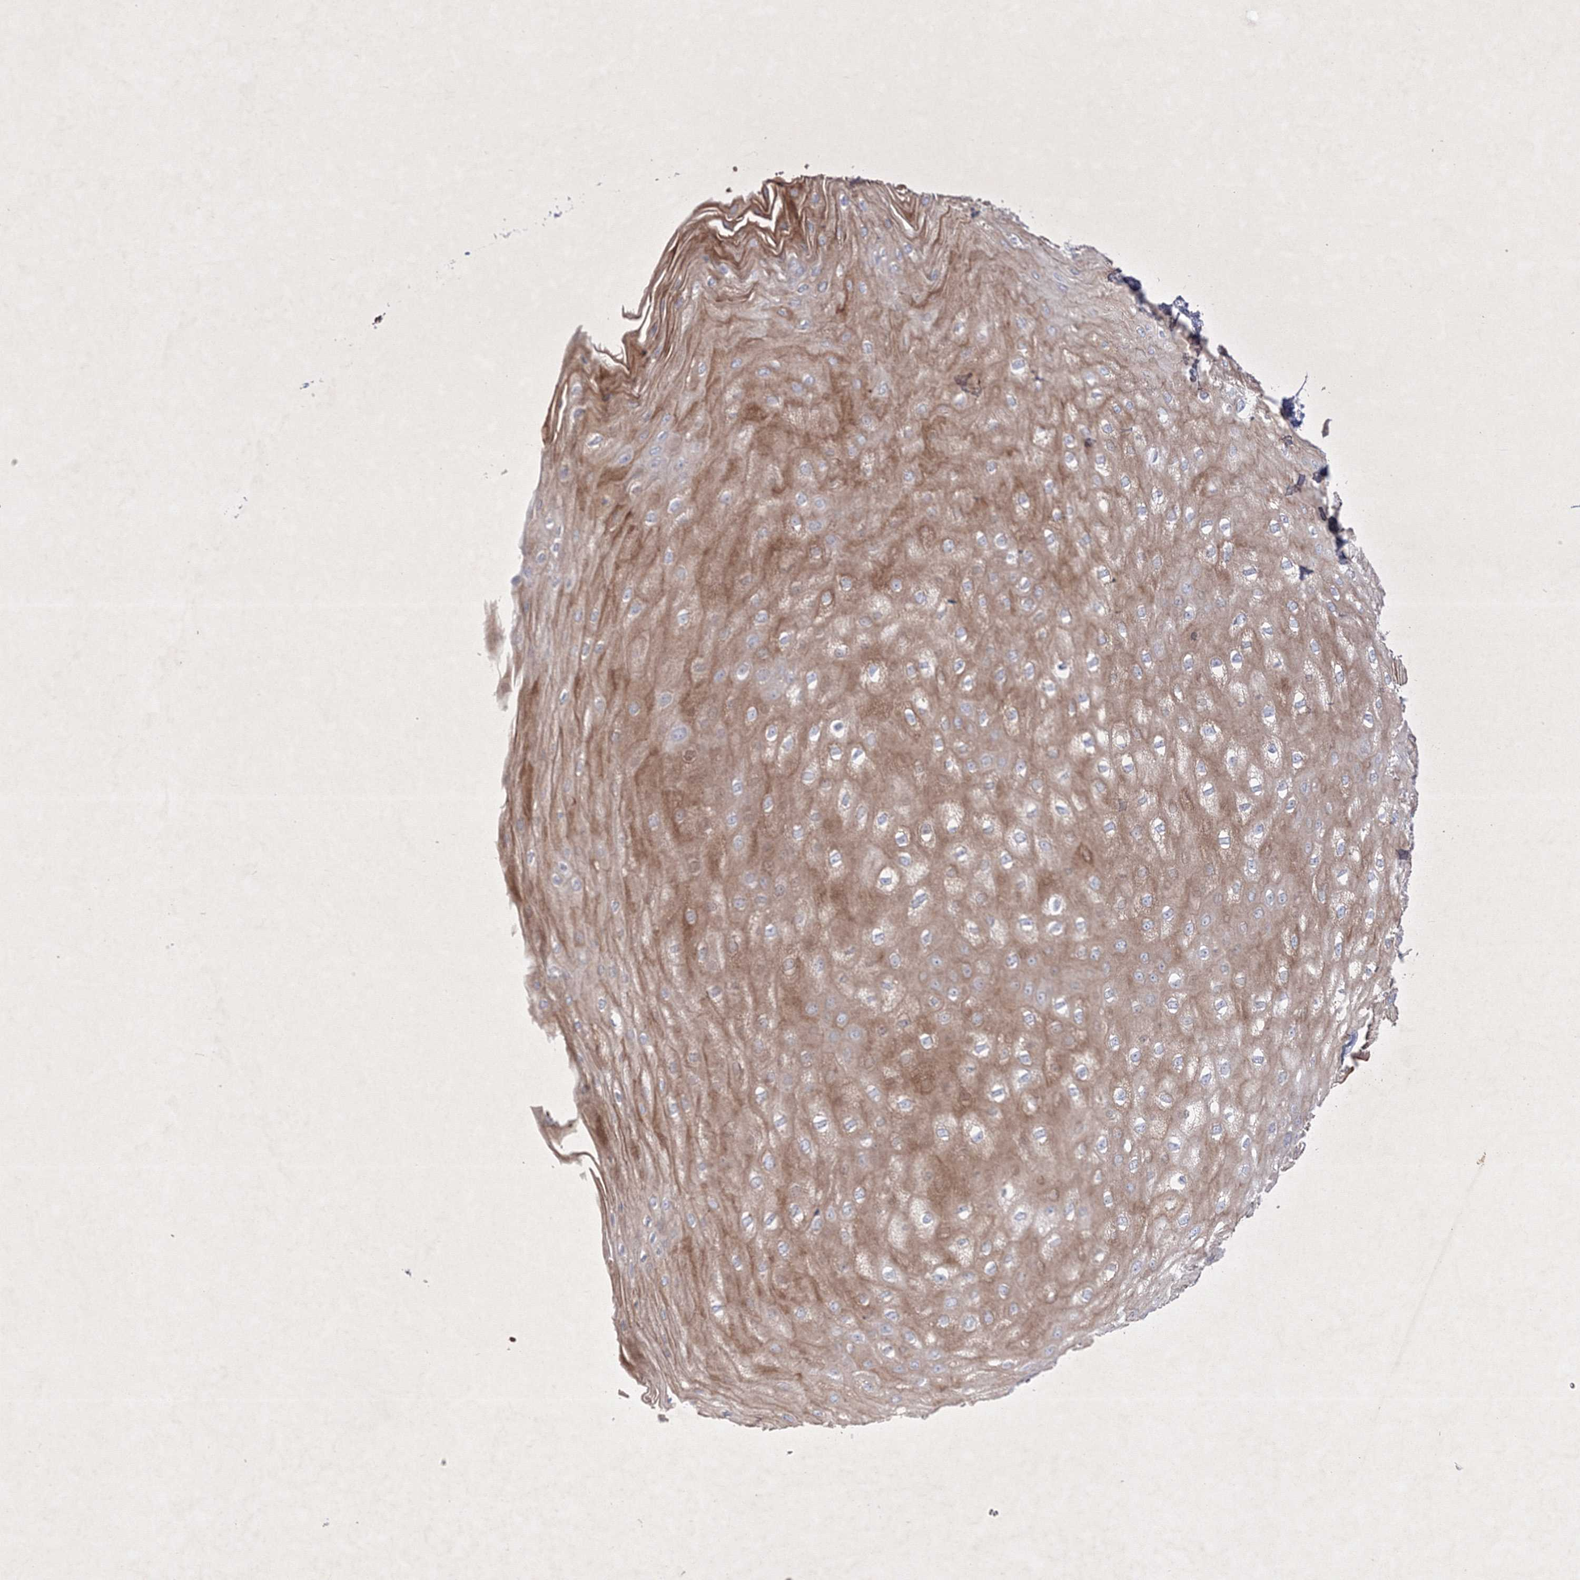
{"staining": {"intensity": "moderate", "quantity": ">75%", "location": "cytoplasmic/membranous"}, "tissue": "esophagus", "cell_type": "Squamous epithelial cells", "image_type": "normal", "snomed": [{"axis": "morphology", "description": "Normal tissue, NOS"}, {"axis": "topography", "description": "Esophagus"}], "caption": "The micrograph reveals a brown stain indicating the presence of a protein in the cytoplasmic/membranous of squamous epithelial cells in esophagus.", "gene": "OPA1", "patient": {"sex": "male", "age": 60}}